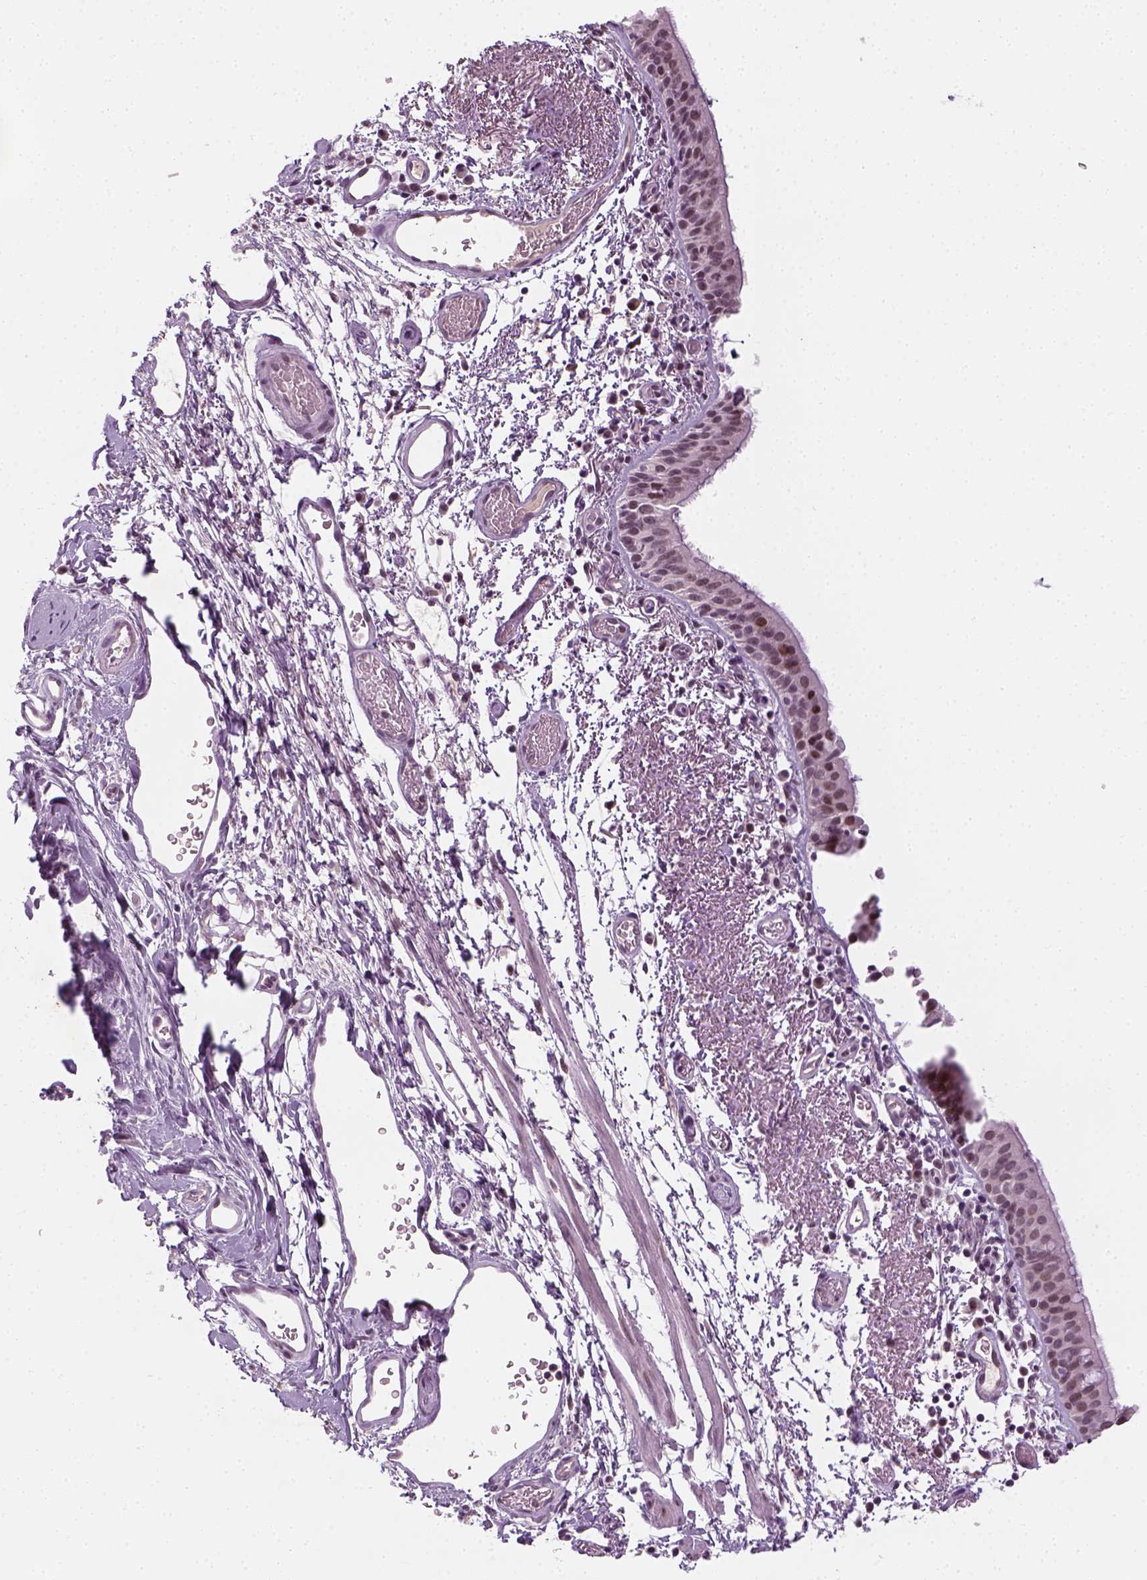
{"staining": {"intensity": "moderate", "quantity": "<25%", "location": "nuclear"}, "tissue": "bronchus", "cell_type": "Respiratory epithelial cells", "image_type": "normal", "snomed": [{"axis": "morphology", "description": "Normal tissue, NOS"}, {"axis": "morphology", "description": "Adenocarcinoma, NOS"}, {"axis": "topography", "description": "Bronchus"}], "caption": "A histopathology image of bronchus stained for a protein shows moderate nuclear brown staining in respiratory epithelial cells. Nuclei are stained in blue.", "gene": "MAGEB3", "patient": {"sex": "male", "age": 68}}